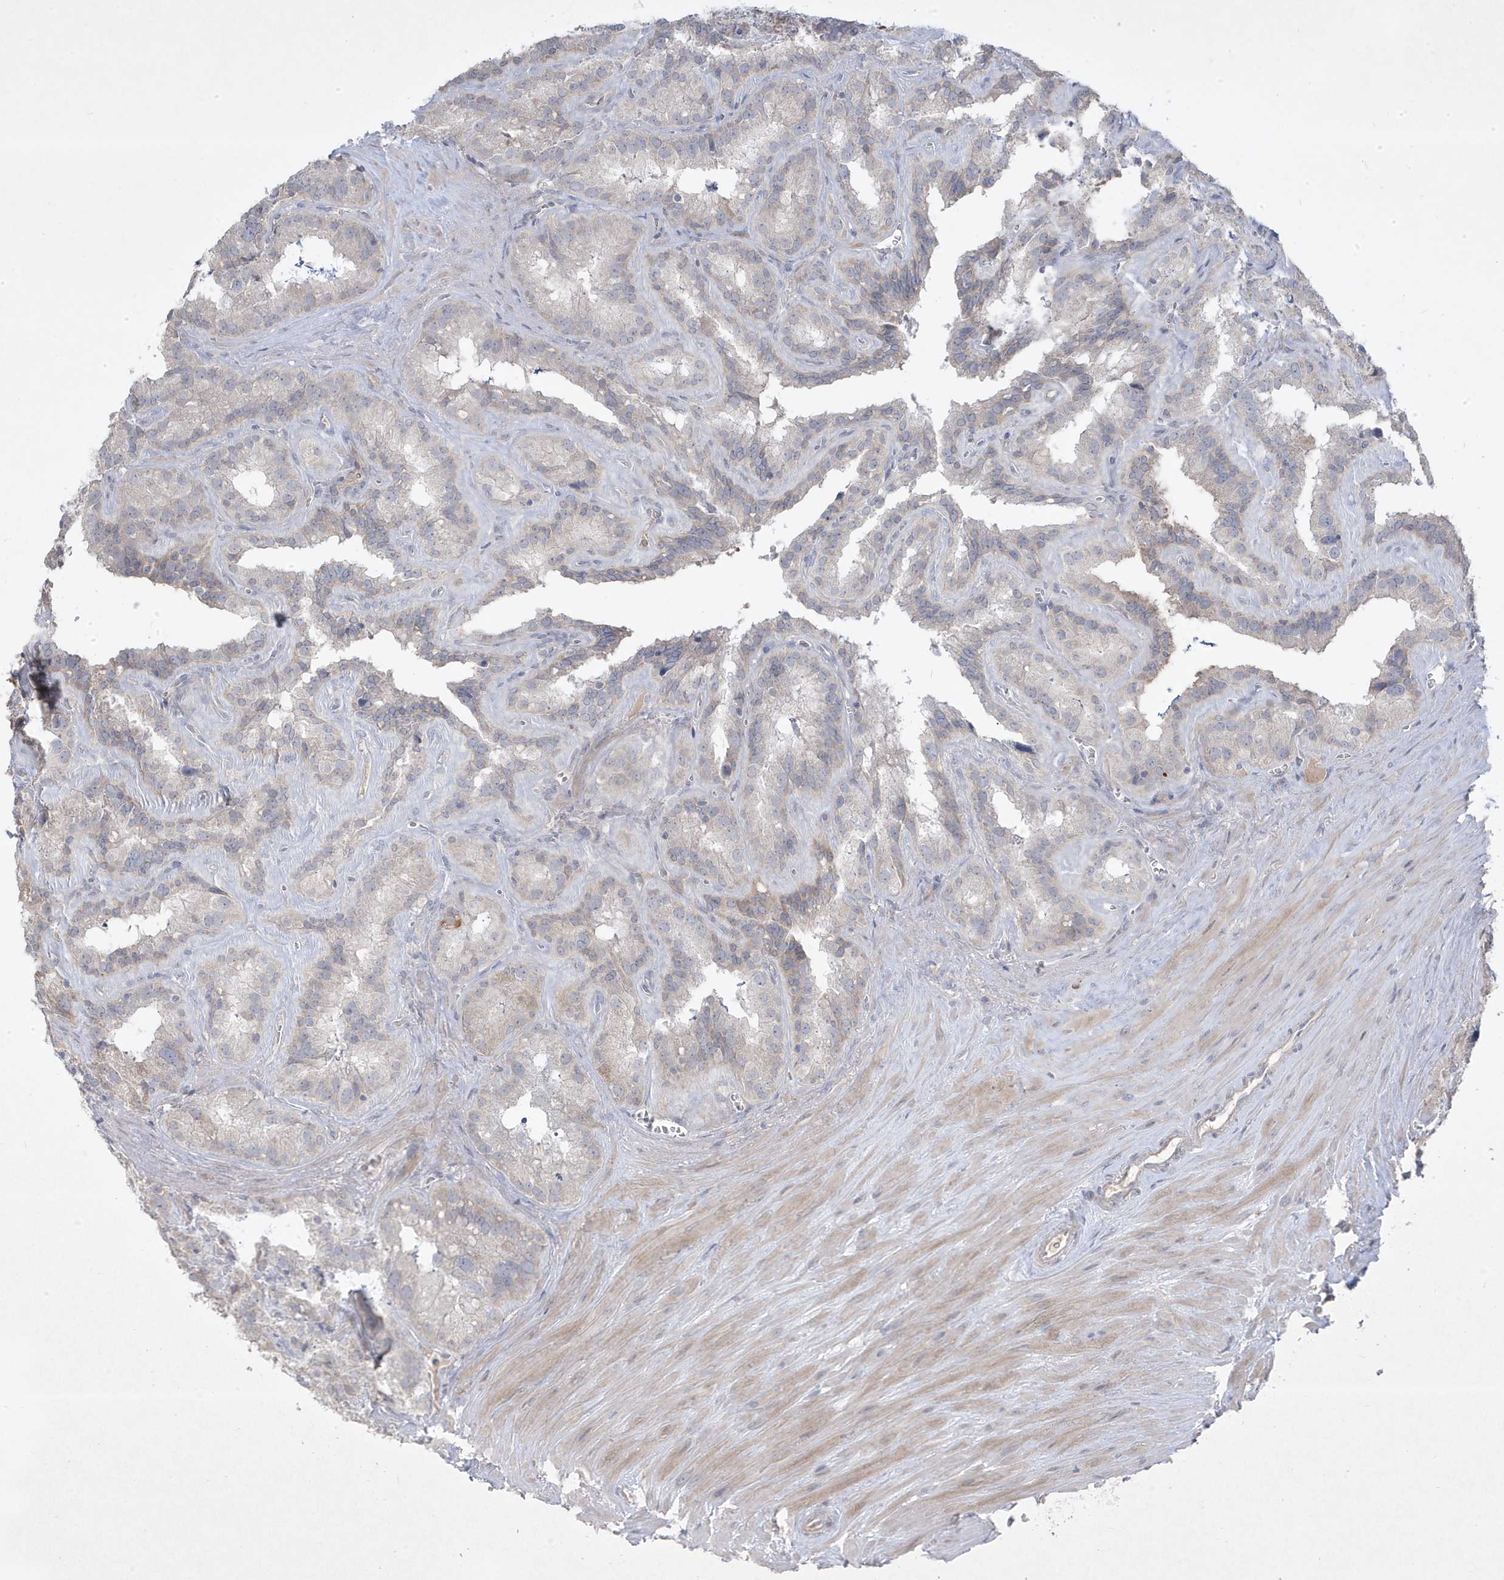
{"staining": {"intensity": "negative", "quantity": "none", "location": "none"}, "tissue": "seminal vesicle", "cell_type": "Glandular cells", "image_type": "normal", "snomed": [{"axis": "morphology", "description": "Normal tissue, NOS"}, {"axis": "topography", "description": "Prostate"}, {"axis": "topography", "description": "Seminal veicle"}], "caption": "This is a photomicrograph of immunohistochemistry (IHC) staining of normal seminal vesicle, which shows no expression in glandular cells. (IHC, brightfield microscopy, high magnification).", "gene": "RGL4", "patient": {"sex": "male", "age": 59}}